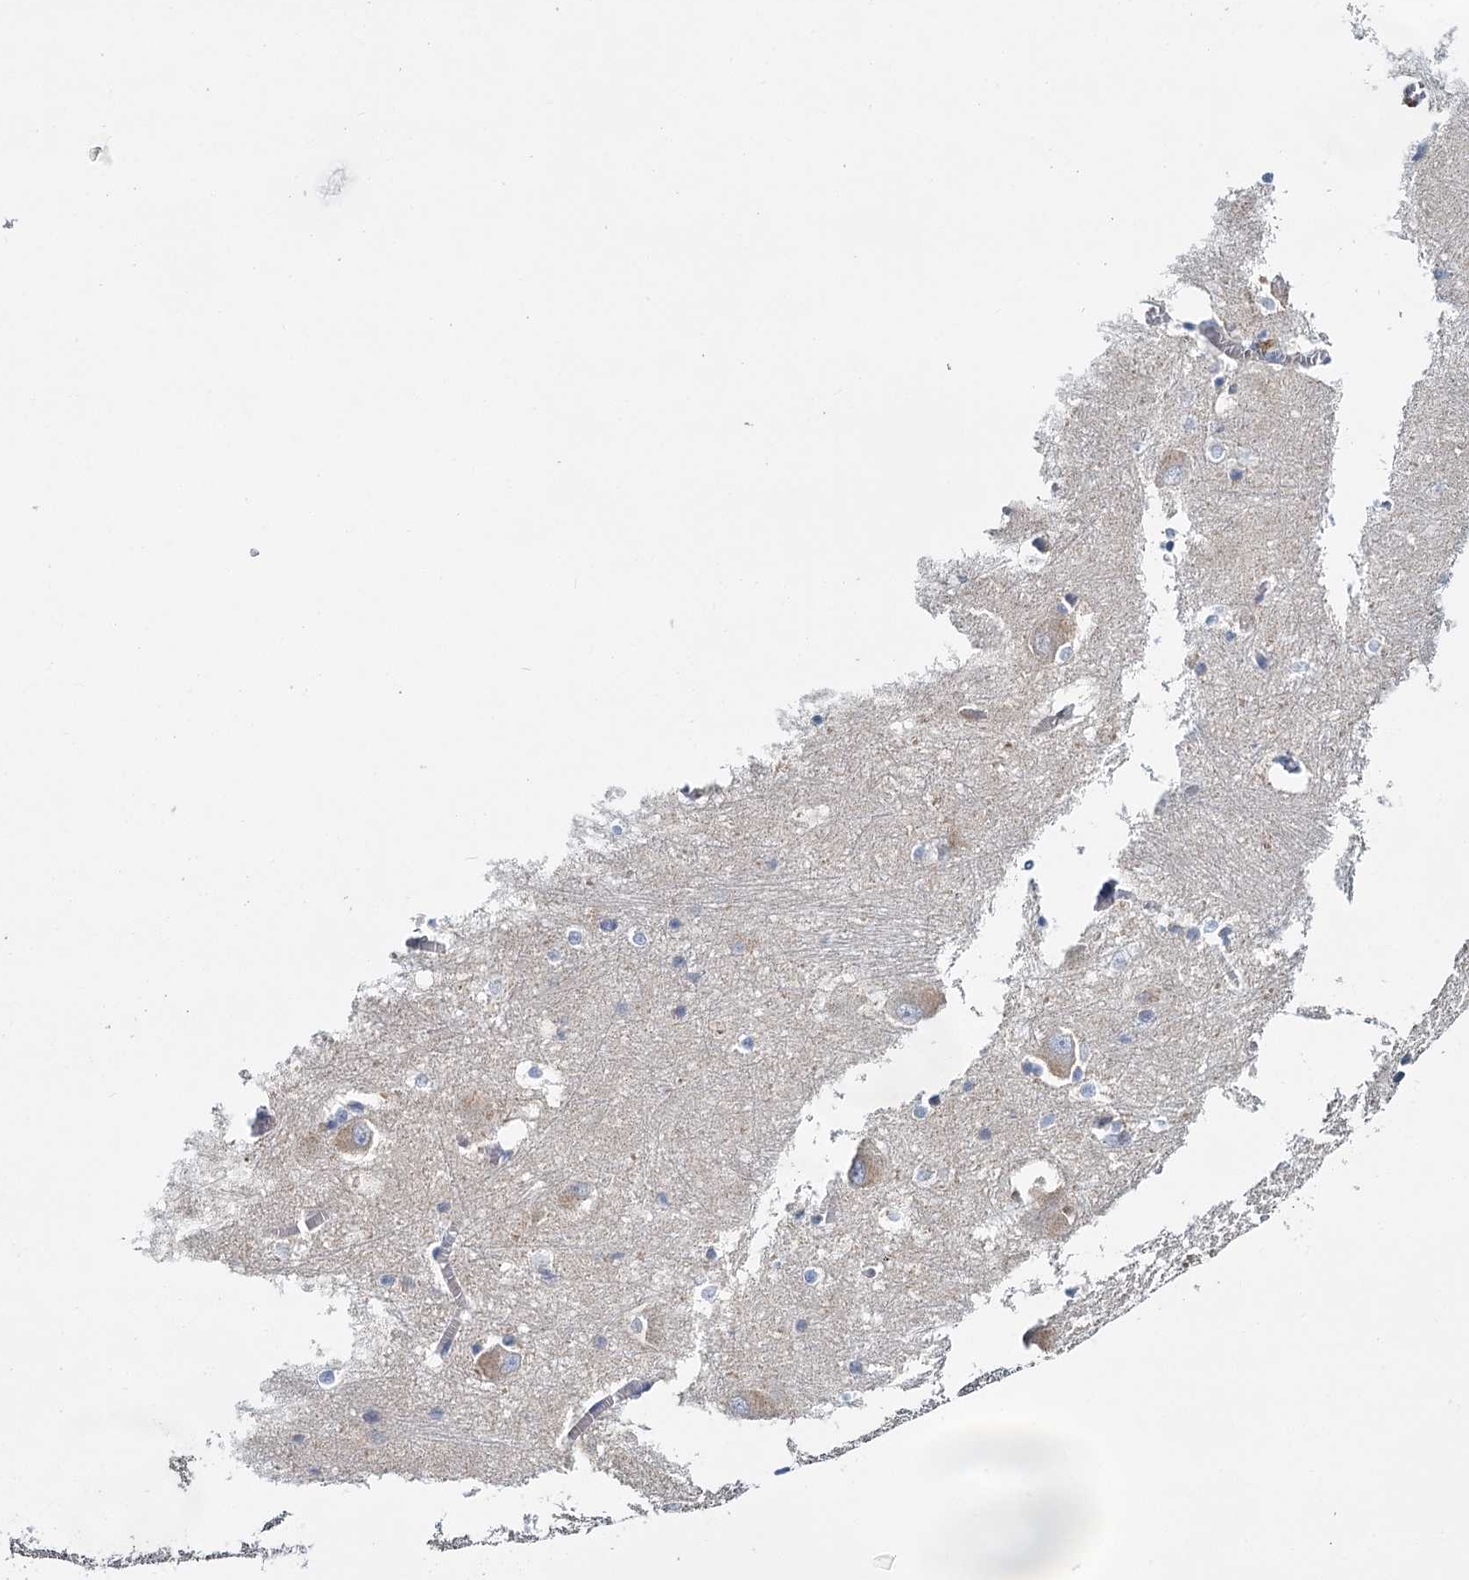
{"staining": {"intensity": "negative", "quantity": "none", "location": "none"}, "tissue": "caudate", "cell_type": "Glial cells", "image_type": "normal", "snomed": [{"axis": "morphology", "description": "Normal tissue, NOS"}, {"axis": "topography", "description": "Lateral ventricle wall"}], "caption": "IHC micrograph of benign caudate: caudate stained with DAB shows no significant protein staining in glial cells. (Stains: DAB (3,3'-diaminobenzidine) immunohistochemistry with hematoxylin counter stain, Microscopy: brightfield microscopy at high magnification).", "gene": "ANKRD16", "patient": {"sex": "male", "age": 37}}